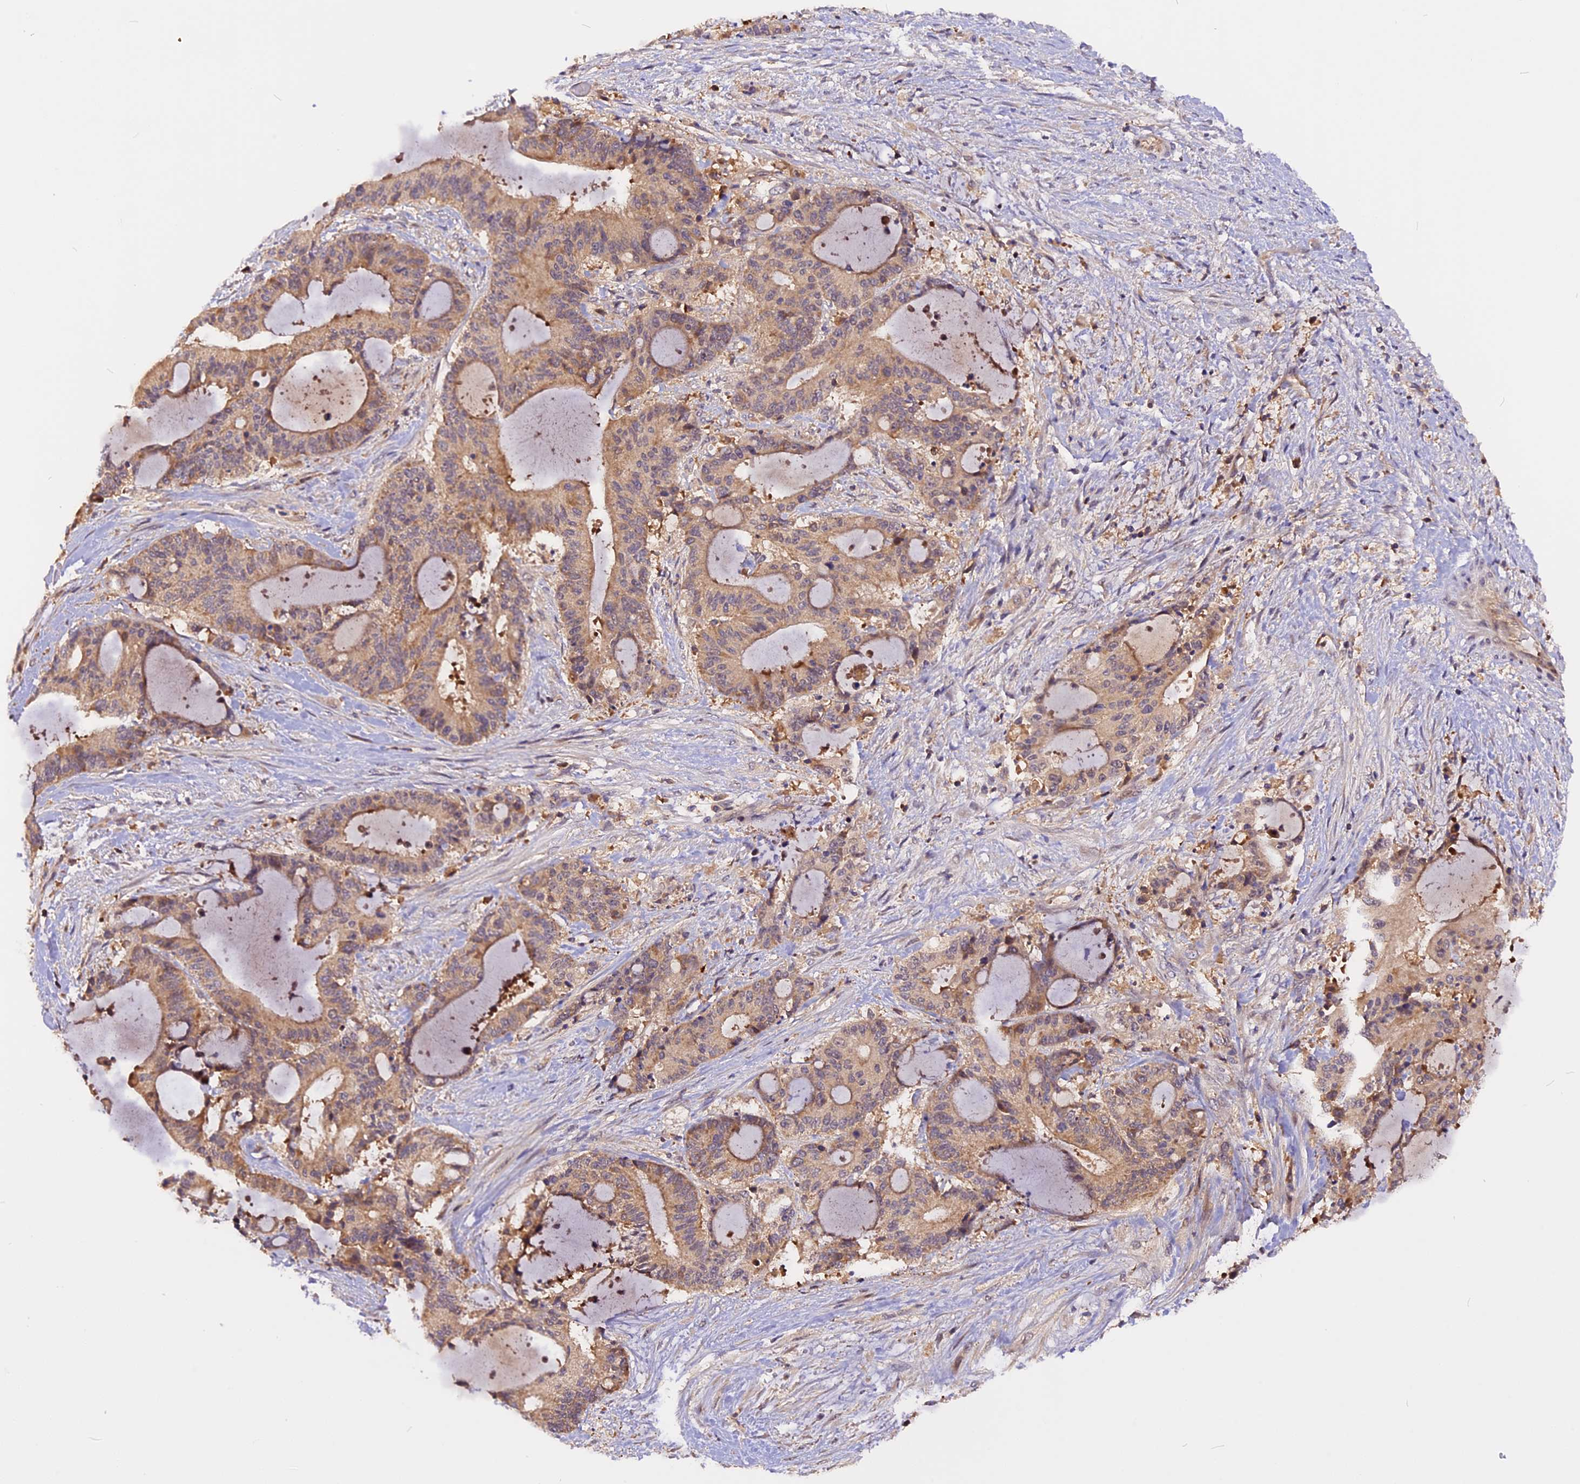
{"staining": {"intensity": "moderate", "quantity": ">75%", "location": "cytoplasmic/membranous"}, "tissue": "liver cancer", "cell_type": "Tumor cells", "image_type": "cancer", "snomed": [{"axis": "morphology", "description": "Normal tissue, NOS"}, {"axis": "morphology", "description": "Cholangiocarcinoma"}, {"axis": "topography", "description": "Liver"}, {"axis": "topography", "description": "Peripheral nerve tissue"}], "caption": "Protein staining demonstrates moderate cytoplasmic/membranous staining in about >75% of tumor cells in liver cancer (cholangiocarcinoma). Ihc stains the protein in brown and the nuclei are stained blue.", "gene": "MARK4", "patient": {"sex": "female", "age": 73}}